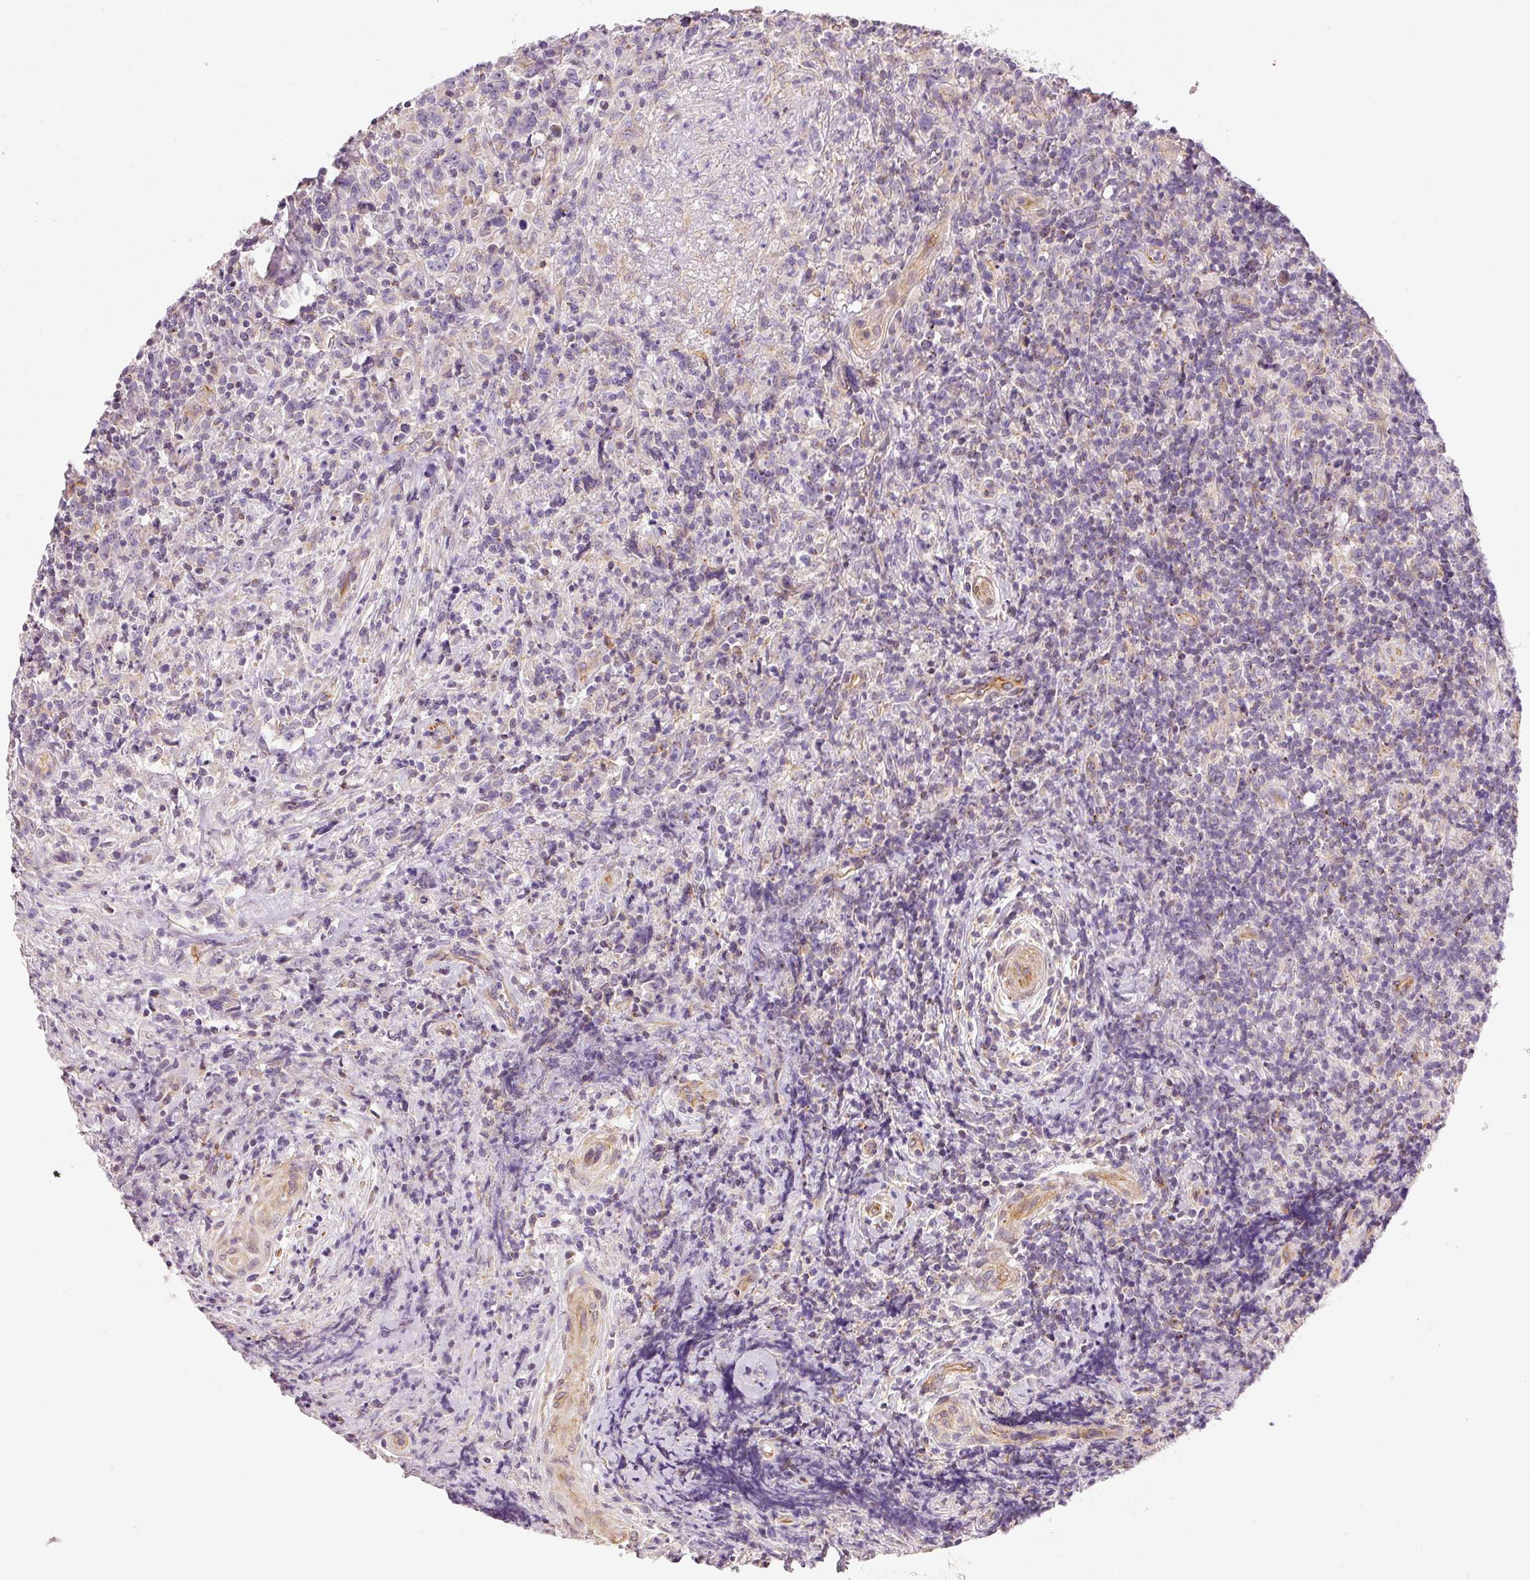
{"staining": {"intensity": "negative", "quantity": "none", "location": "none"}, "tissue": "lymphoma", "cell_type": "Tumor cells", "image_type": "cancer", "snomed": [{"axis": "morphology", "description": "Hodgkin's disease, NOS"}, {"axis": "topography", "description": "Lymph node"}], "caption": "The image displays no significant expression in tumor cells of Hodgkin's disease. The staining was performed using DAB to visualize the protein expression in brown, while the nuclei were stained in blue with hematoxylin (Magnification: 20x).", "gene": "OSR2", "patient": {"sex": "female", "age": 18}}